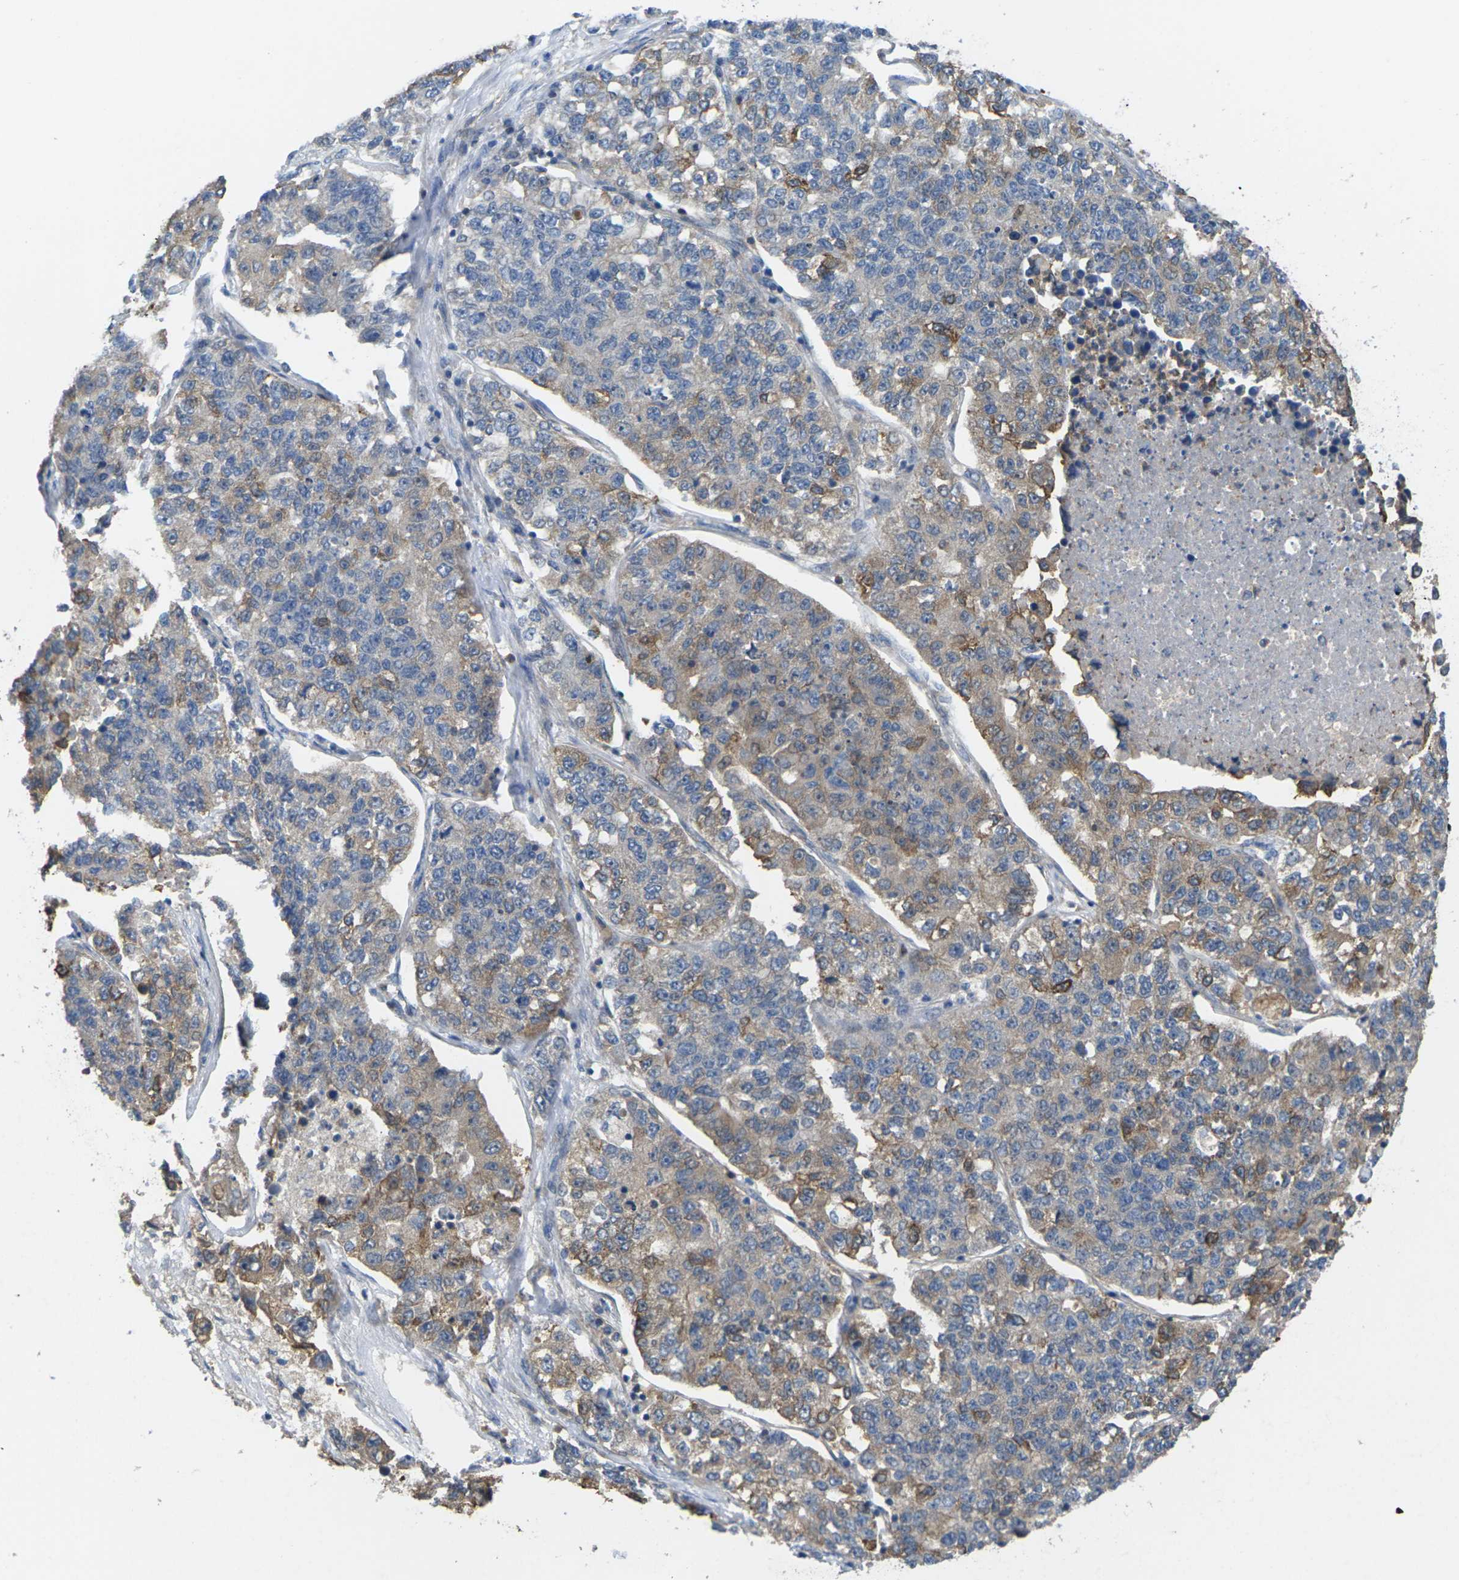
{"staining": {"intensity": "weak", "quantity": "25%-75%", "location": "cytoplasmic/membranous"}, "tissue": "lung cancer", "cell_type": "Tumor cells", "image_type": "cancer", "snomed": [{"axis": "morphology", "description": "Adenocarcinoma, NOS"}, {"axis": "topography", "description": "Lung"}], "caption": "Approximately 25%-75% of tumor cells in human lung cancer (adenocarcinoma) exhibit weak cytoplasmic/membranous protein positivity as visualized by brown immunohistochemical staining.", "gene": "TIAM1", "patient": {"sex": "male", "age": 49}}